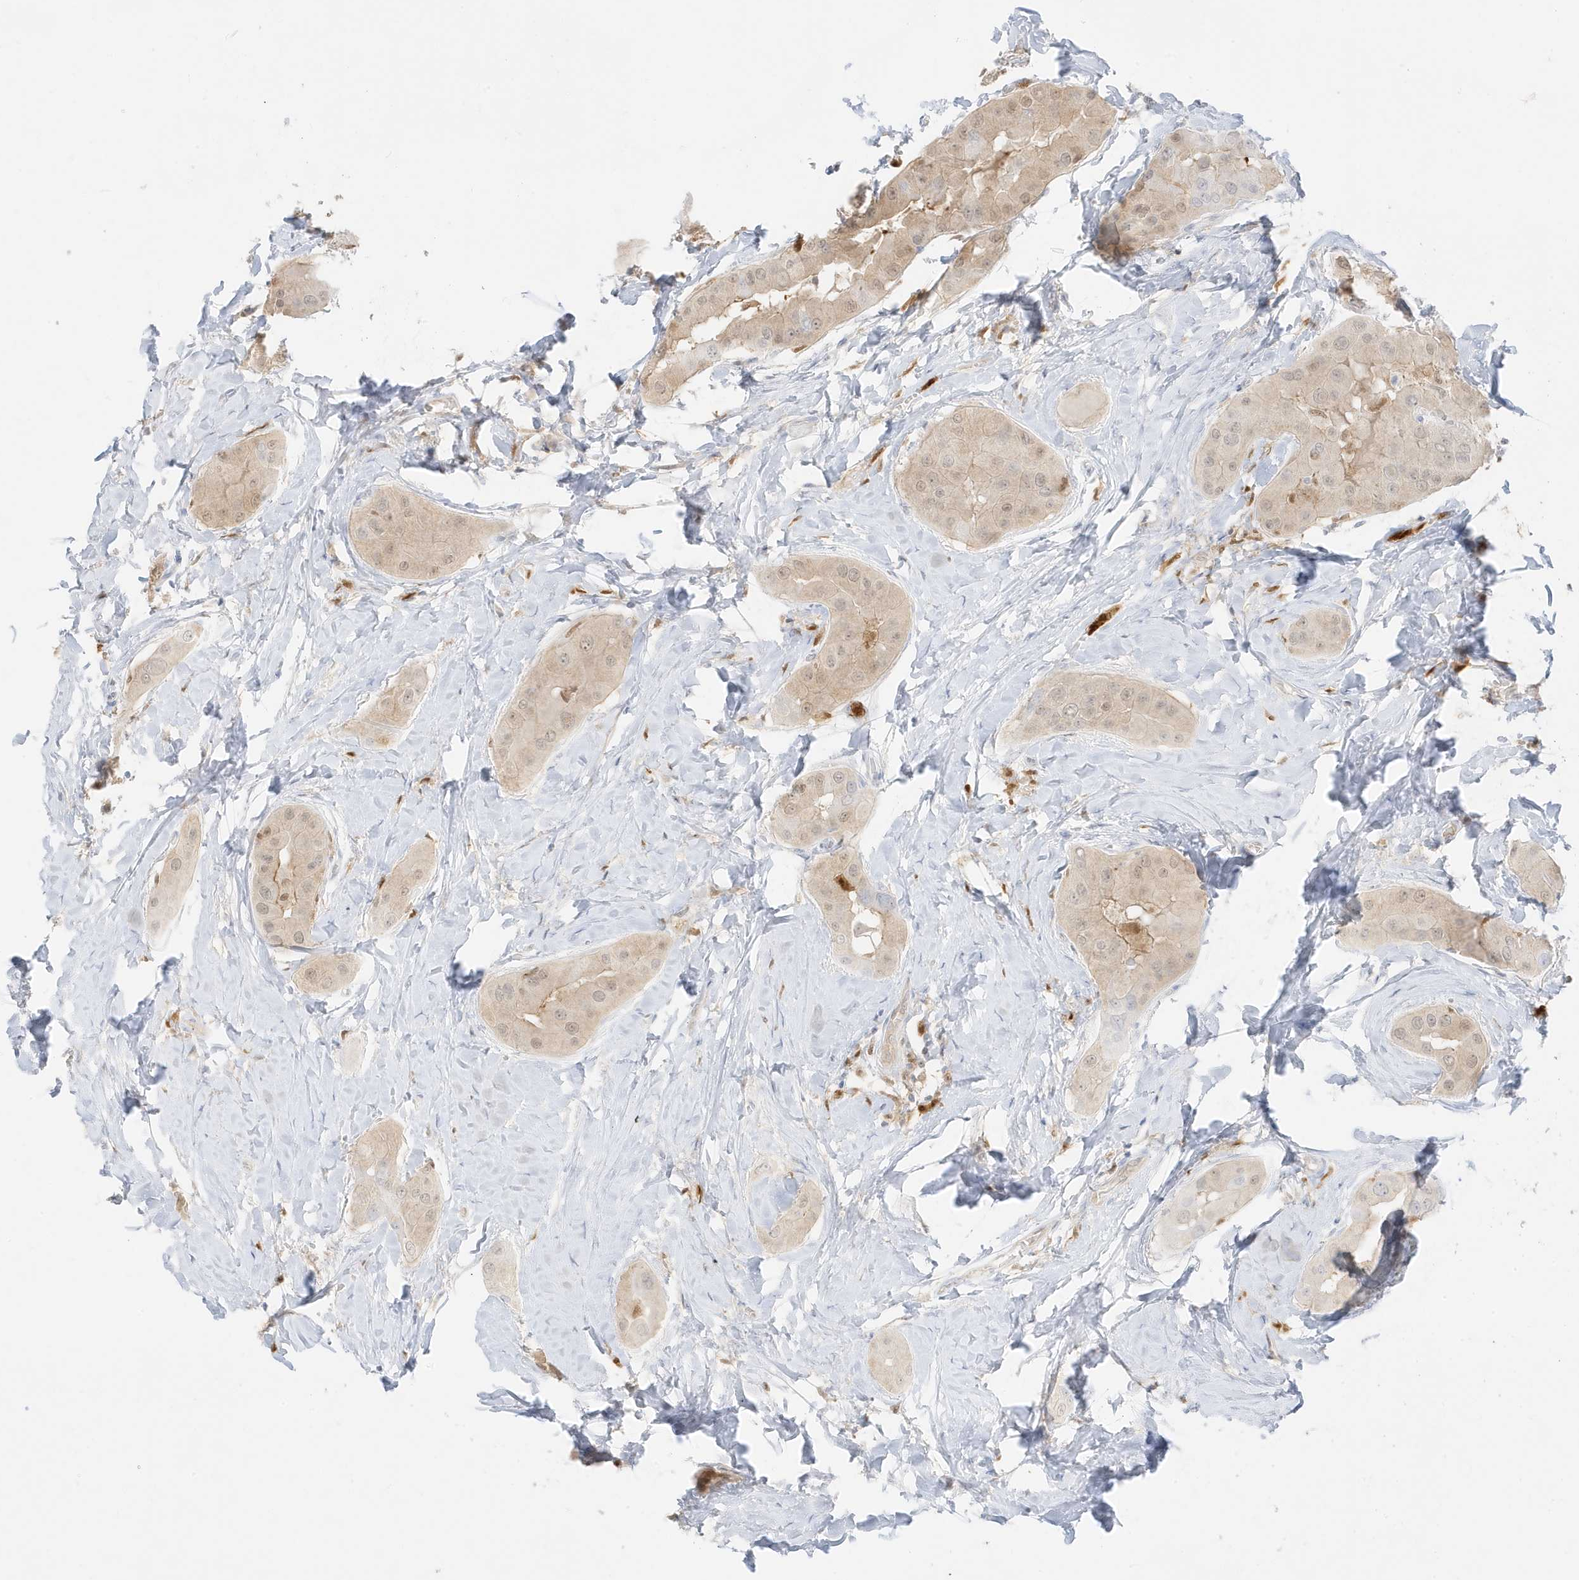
{"staining": {"intensity": "weak", "quantity": "25%-75%", "location": "cytoplasmic/membranous,nuclear"}, "tissue": "thyroid cancer", "cell_type": "Tumor cells", "image_type": "cancer", "snomed": [{"axis": "morphology", "description": "Papillary adenocarcinoma, NOS"}, {"axis": "topography", "description": "Thyroid gland"}], "caption": "Immunohistochemistry (IHC) micrograph of neoplastic tissue: human thyroid cancer (papillary adenocarcinoma) stained using immunohistochemistry (IHC) reveals low levels of weak protein expression localized specifically in the cytoplasmic/membranous and nuclear of tumor cells, appearing as a cytoplasmic/membranous and nuclear brown color.", "gene": "GCA", "patient": {"sex": "male", "age": 33}}